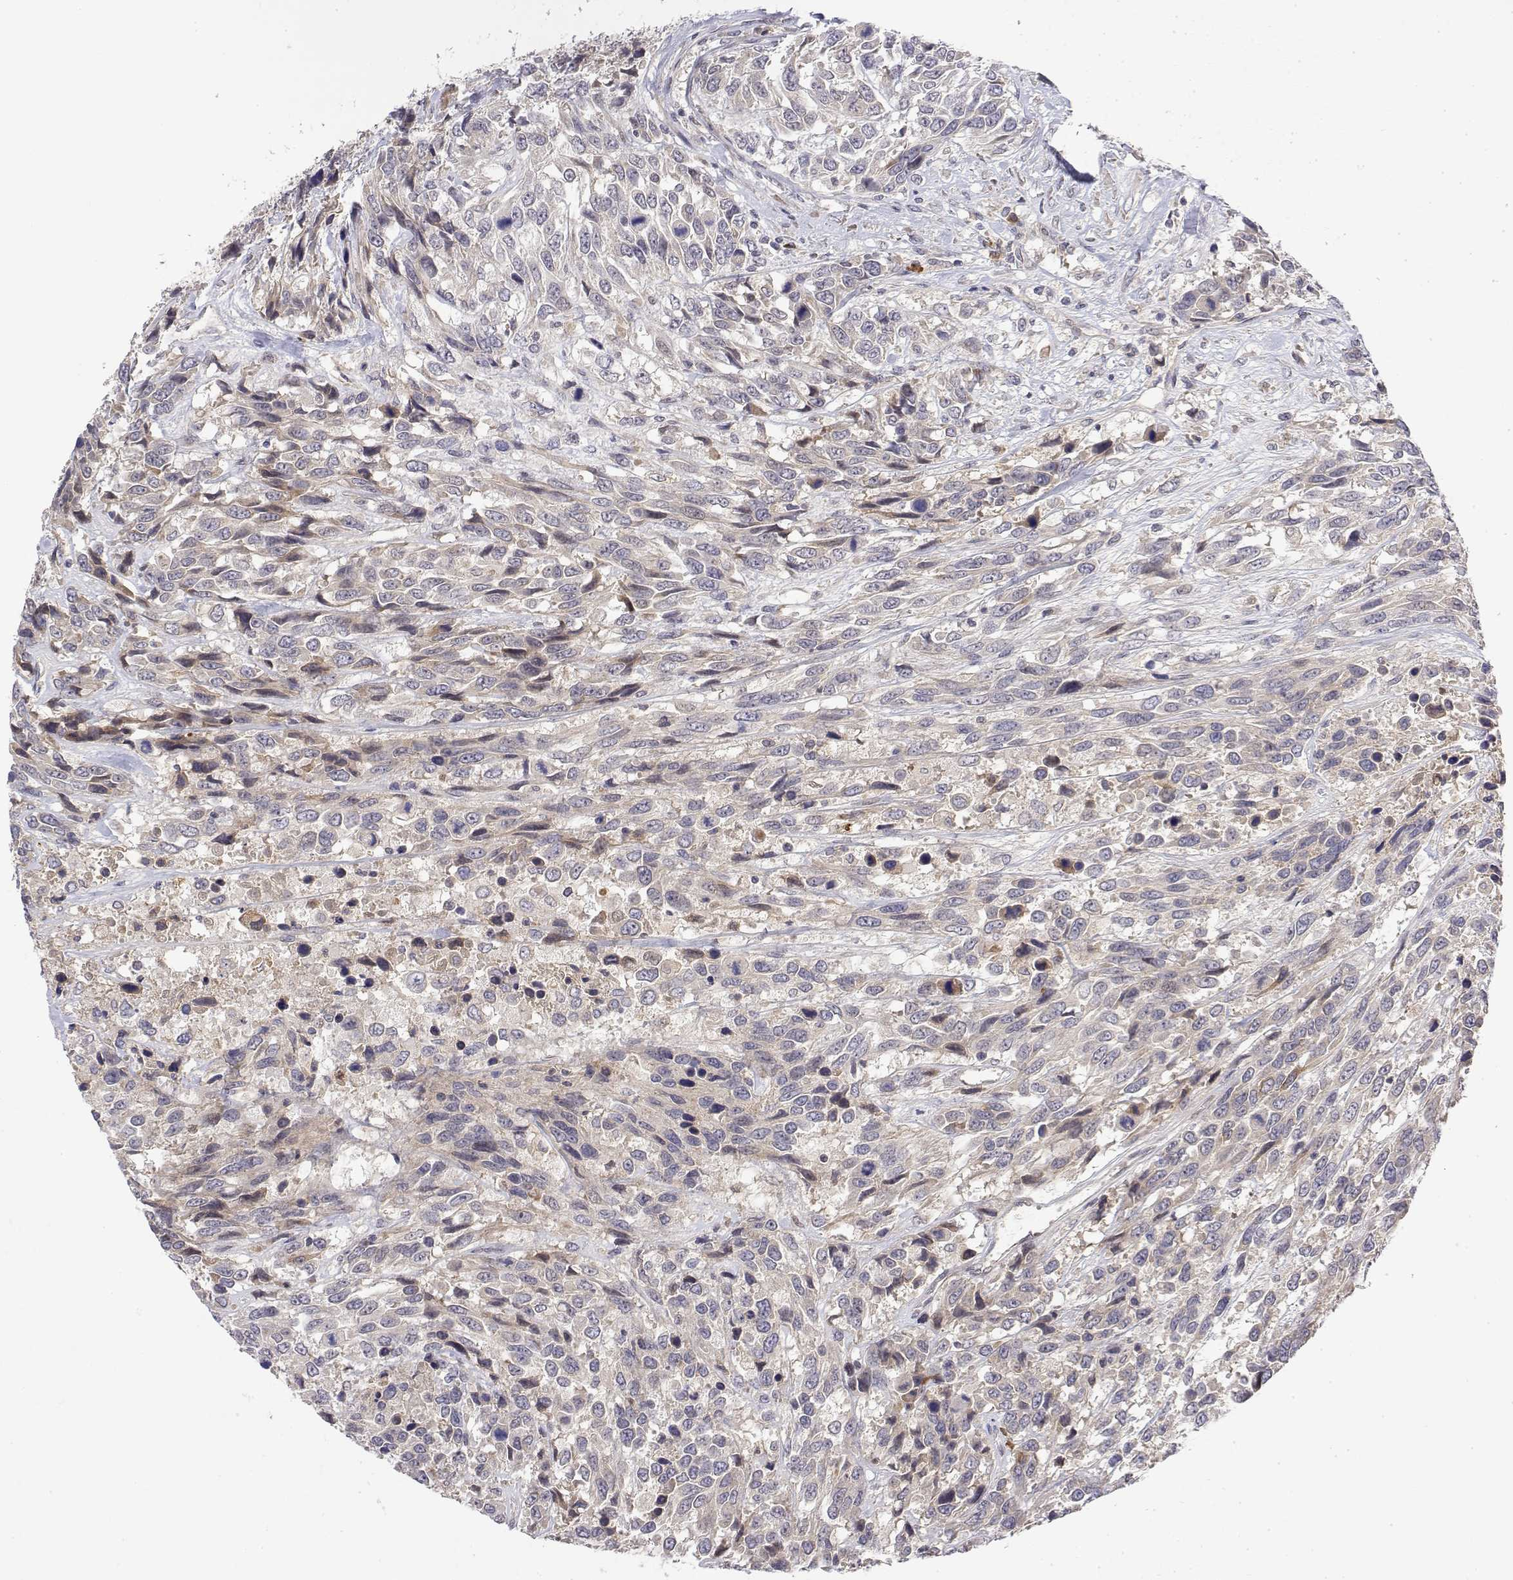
{"staining": {"intensity": "weak", "quantity": "<25%", "location": "cytoplasmic/membranous"}, "tissue": "urothelial cancer", "cell_type": "Tumor cells", "image_type": "cancer", "snomed": [{"axis": "morphology", "description": "Urothelial carcinoma, High grade"}, {"axis": "topography", "description": "Urinary bladder"}], "caption": "Urothelial cancer was stained to show a protein in brown. There is no significant positivity in tumor cells.", "gene": "IGFBP4", "patient": {"sex": "female", "age": 70}}